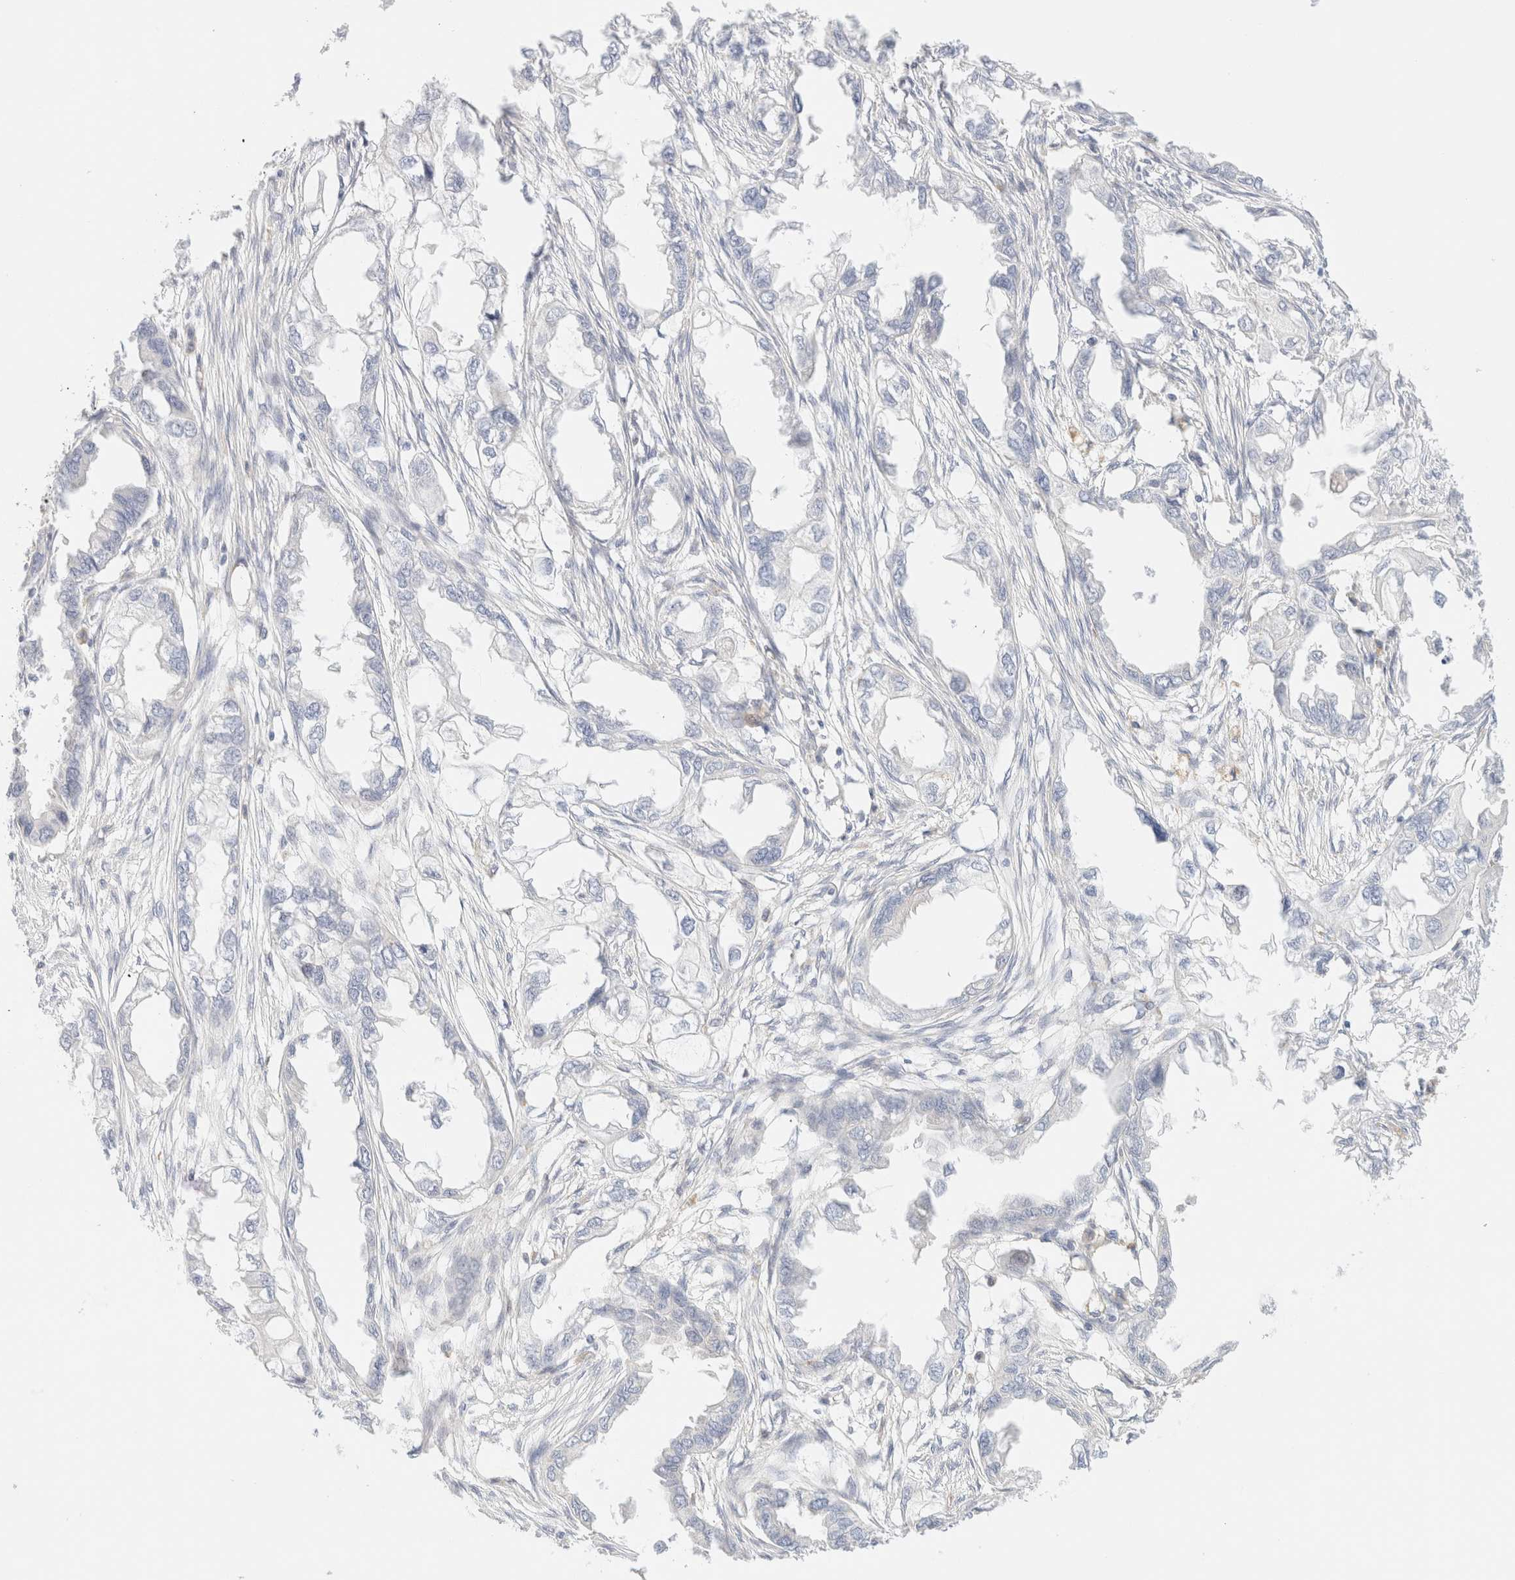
{"staining": {"intensity": "negative", "quantity": "none", "location": "none"}, "tissue": "endometrial cancer", "cell_type": "Tumor cells", "image_type": "cancer", "snomed": [{"axis": "morphology", "description": "Adenocarcinoma, NOS"}, {"axis": "morphology", "description": "Adenocarcinoma, metastatic, NOS"}, {"axis": "topography", "description": "Adipose tissue"}, {"axis": "topography", "description": "Endometrium"}], "caption": "IHC of human endometrial metastatic adenocarcinoma exhibits no staining in tumor cells. (IHC, brightfield microscopy, high magnification).", "gene": "SARM1", "patient": {"sex": "female", "age": 67}}